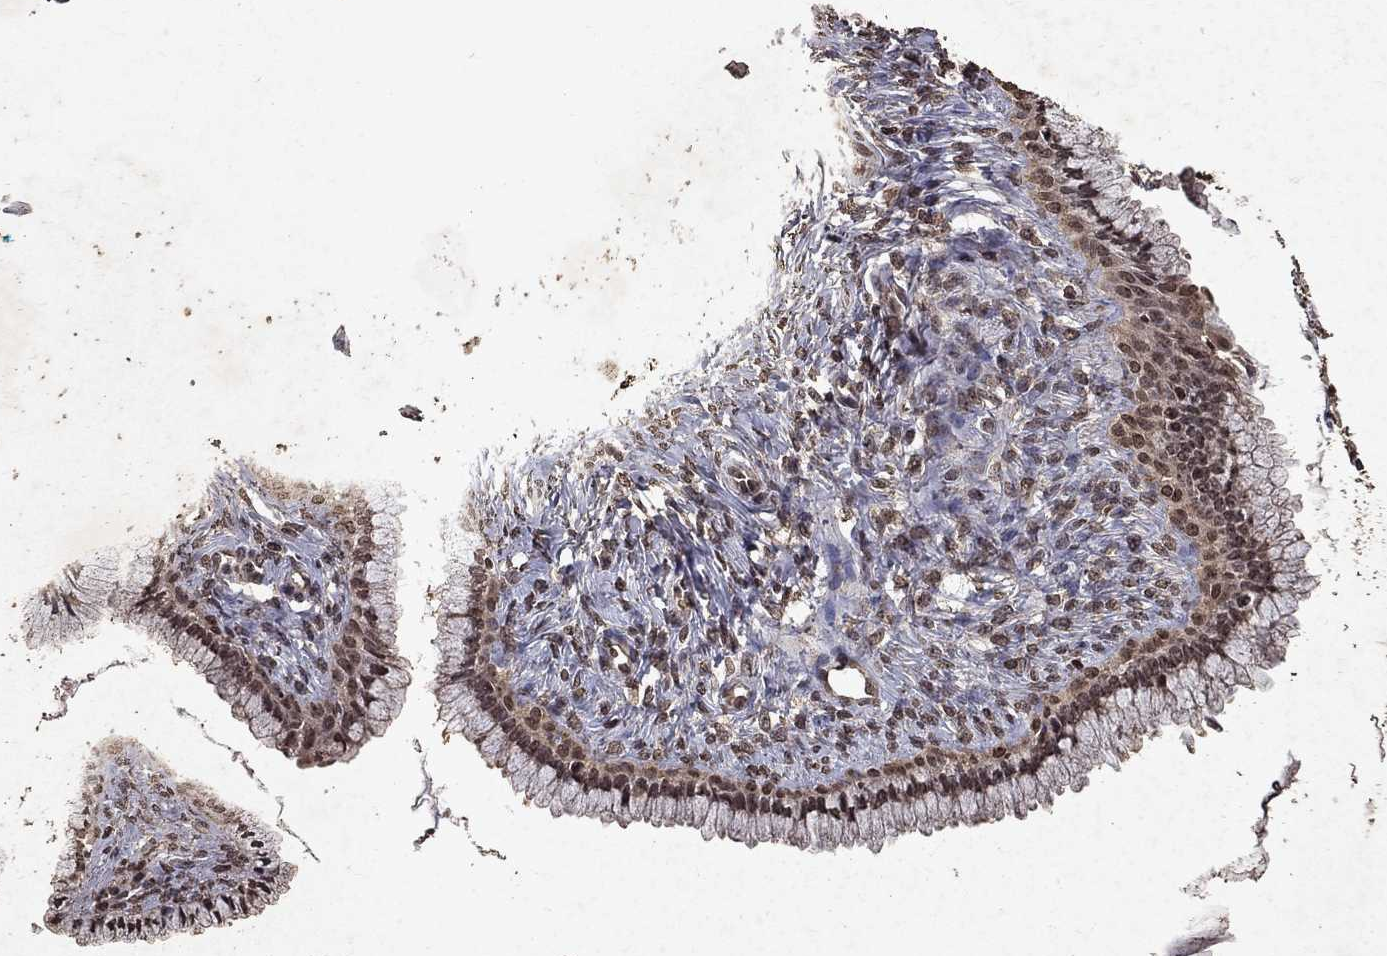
{"staining": {"intensity": "negative", "quantity": "none", "location": "none"}, "tissue": "cervix", "cell_type": "Glandular cells", "image_type": "normal", "snomed": [{"axis": "morphology", "description": "Normal tissue, NOS"}, {"axis": "topography", "description": "Cervix"}], "caption": "Immunohistochemistry (IHC) image of benign cervix: human cervix stained with DAB (3,3'-diaminobenzidine) demonstrates no significant protein staining in glandular cells. Brightfield microscopy of immunohistochemistry stained with DAB (3,3'-diaminobenzidine) (brown) and hematoxylin (blue), captured at high magnification.", "gene": "PIN4", "patient": {"sex": "female", "age": 37}}